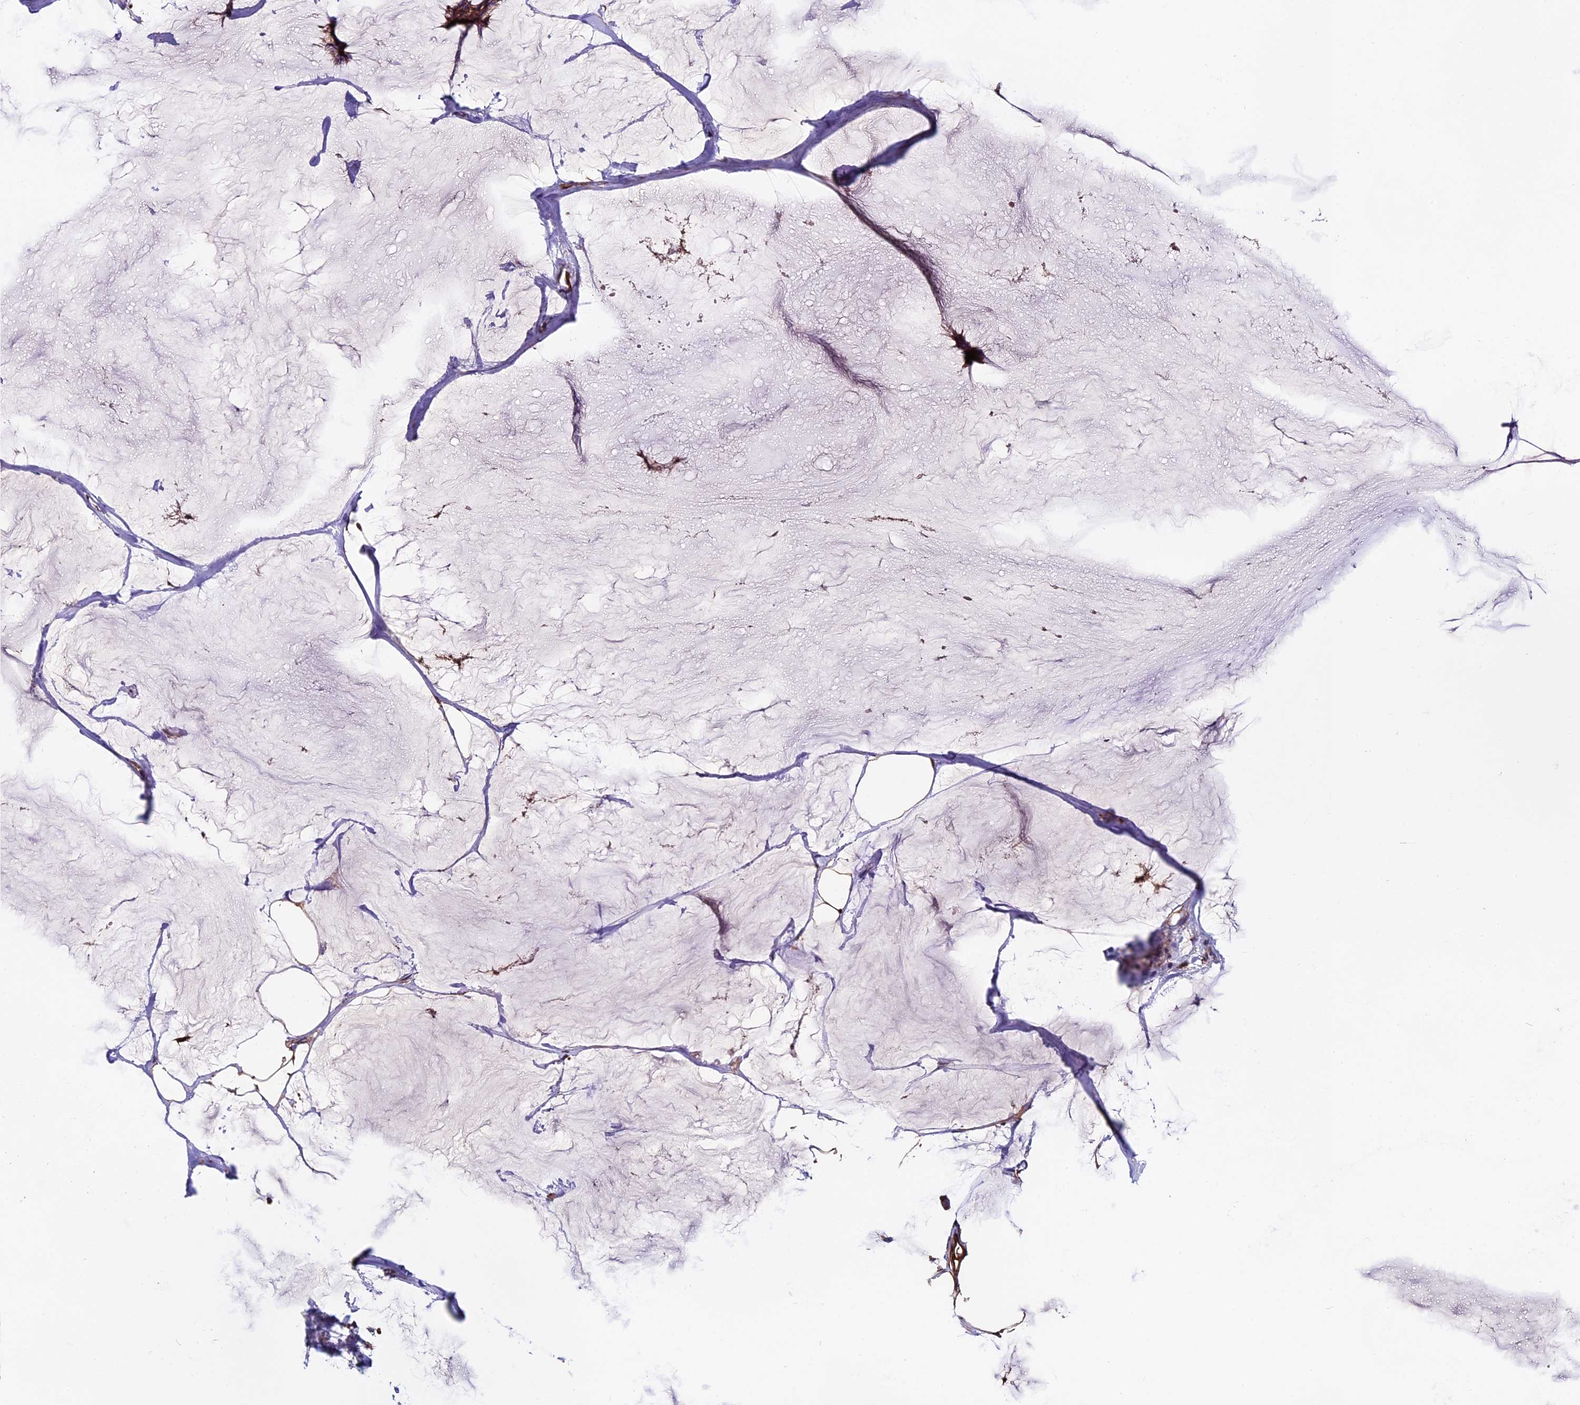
{"staining": {"intensity": "moderate", "quantity": ">75%", "location": "cytoplasmic/membranous"}, "tissue": "breast cancer", "cell_type": "Tumor cells", "image_type": "cancer", "snomed": [{"axis": "morphology", "description": "Duct carcinoma"}, {"axis": "topography", "description": "Breast"}], "caption": "This is an image of immunohistochemistry staining of breast invasive ductal carcinoma, which shows moderate staining in the cytoplasmic/membranous of tumor cells.", "gene": "CLN5", "patient": {"sex": "female", "age": 93}}